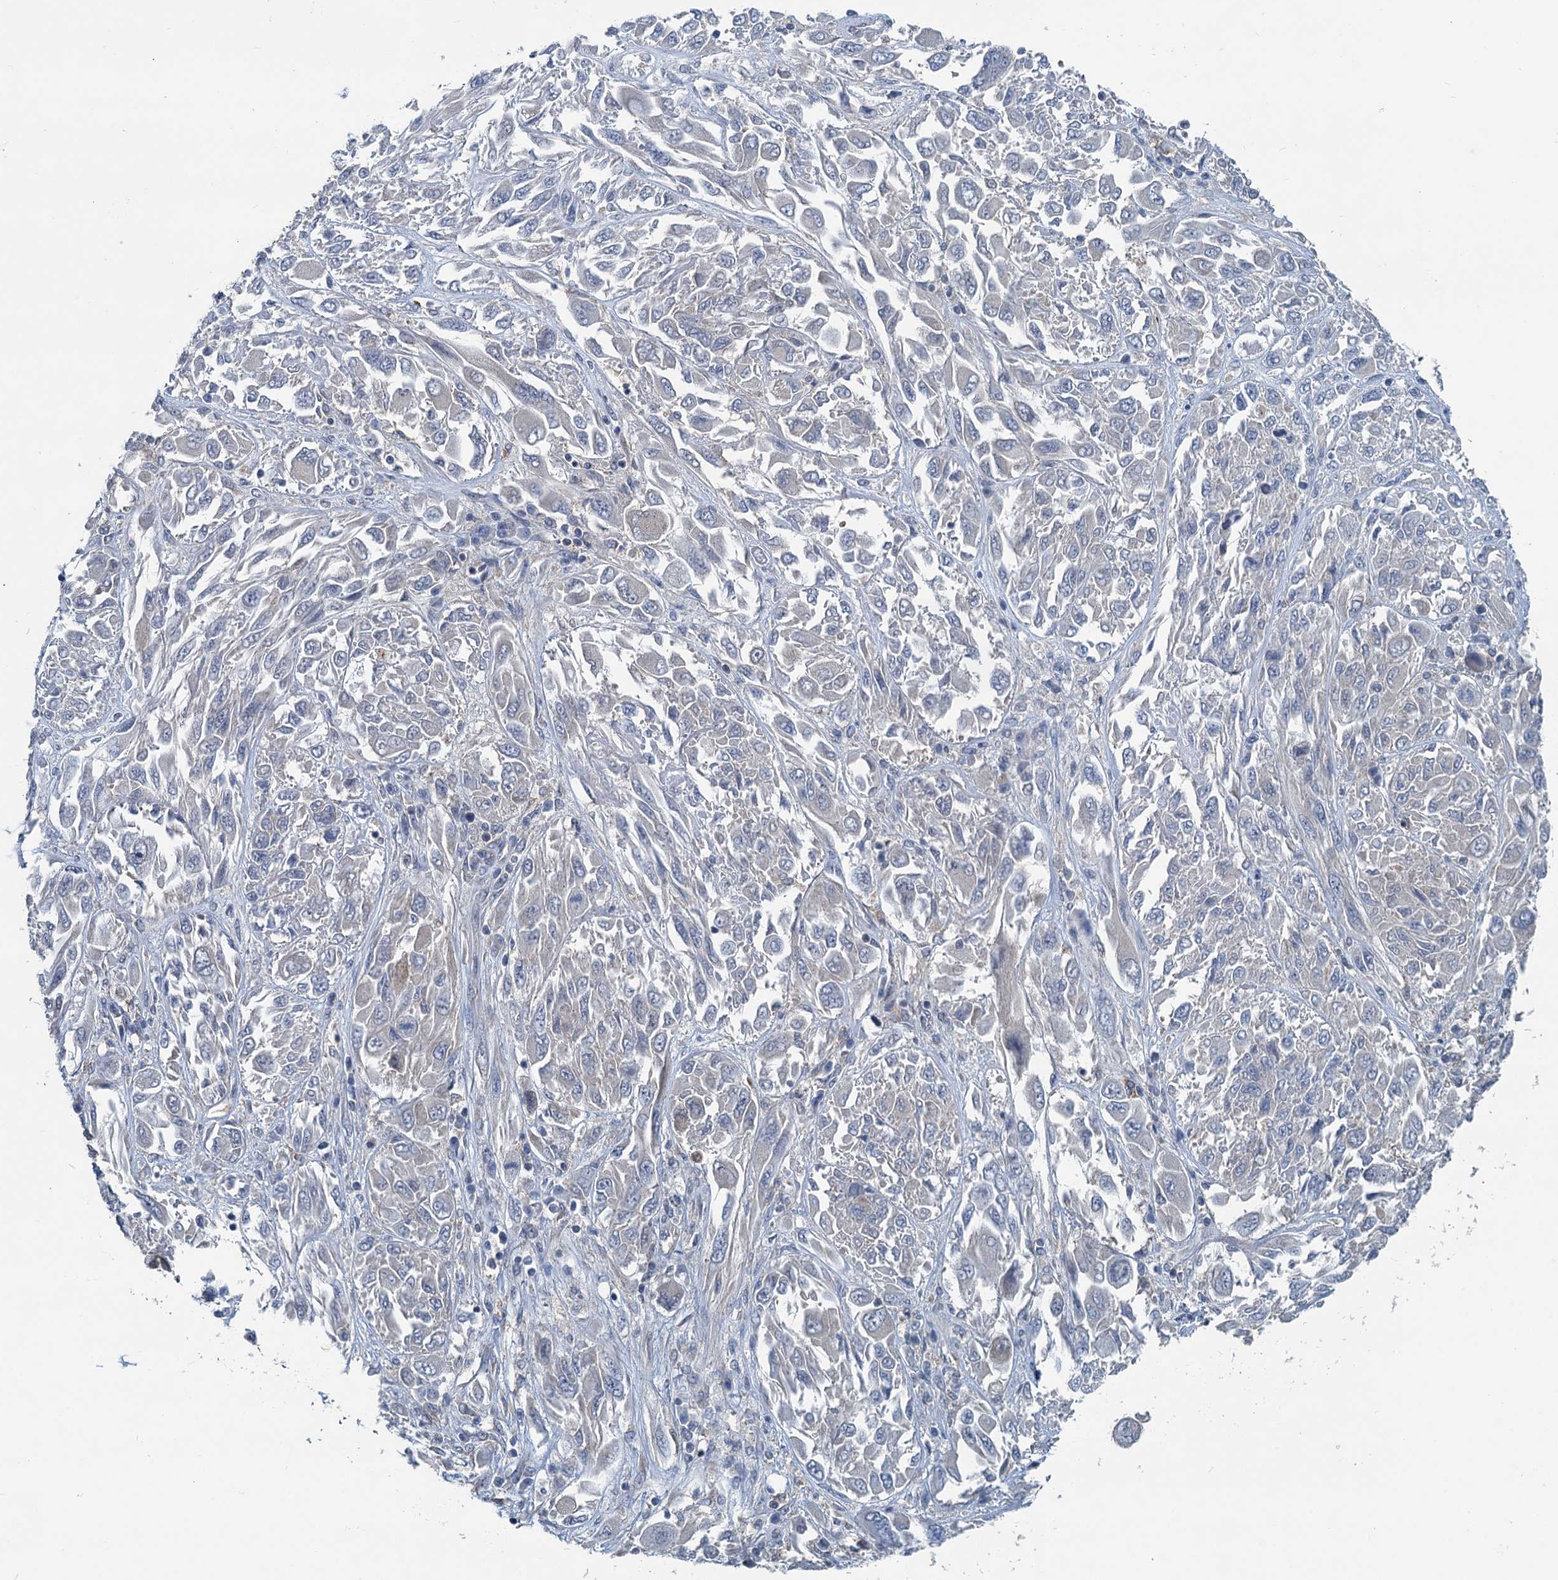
{"staining": {"intensity": "negative", "quantity": "none", "location": "none"}, "tissue": "melanoma", "cell_type": "Tumor cells", "image_type": "cancer", "snomed": [{"axis": "morphology", "description": "Malignant melanoma, NOS"}, {"axis": "topography", "description": "Skin"}], "caption": "The micrograph shows no staining of tumor cells in malignant melanoma. (Immunohistochemistry, brightfield microscopy, high magnification).", "gene": "GCLM", "patient": {"sex": "female", "age": 91}}